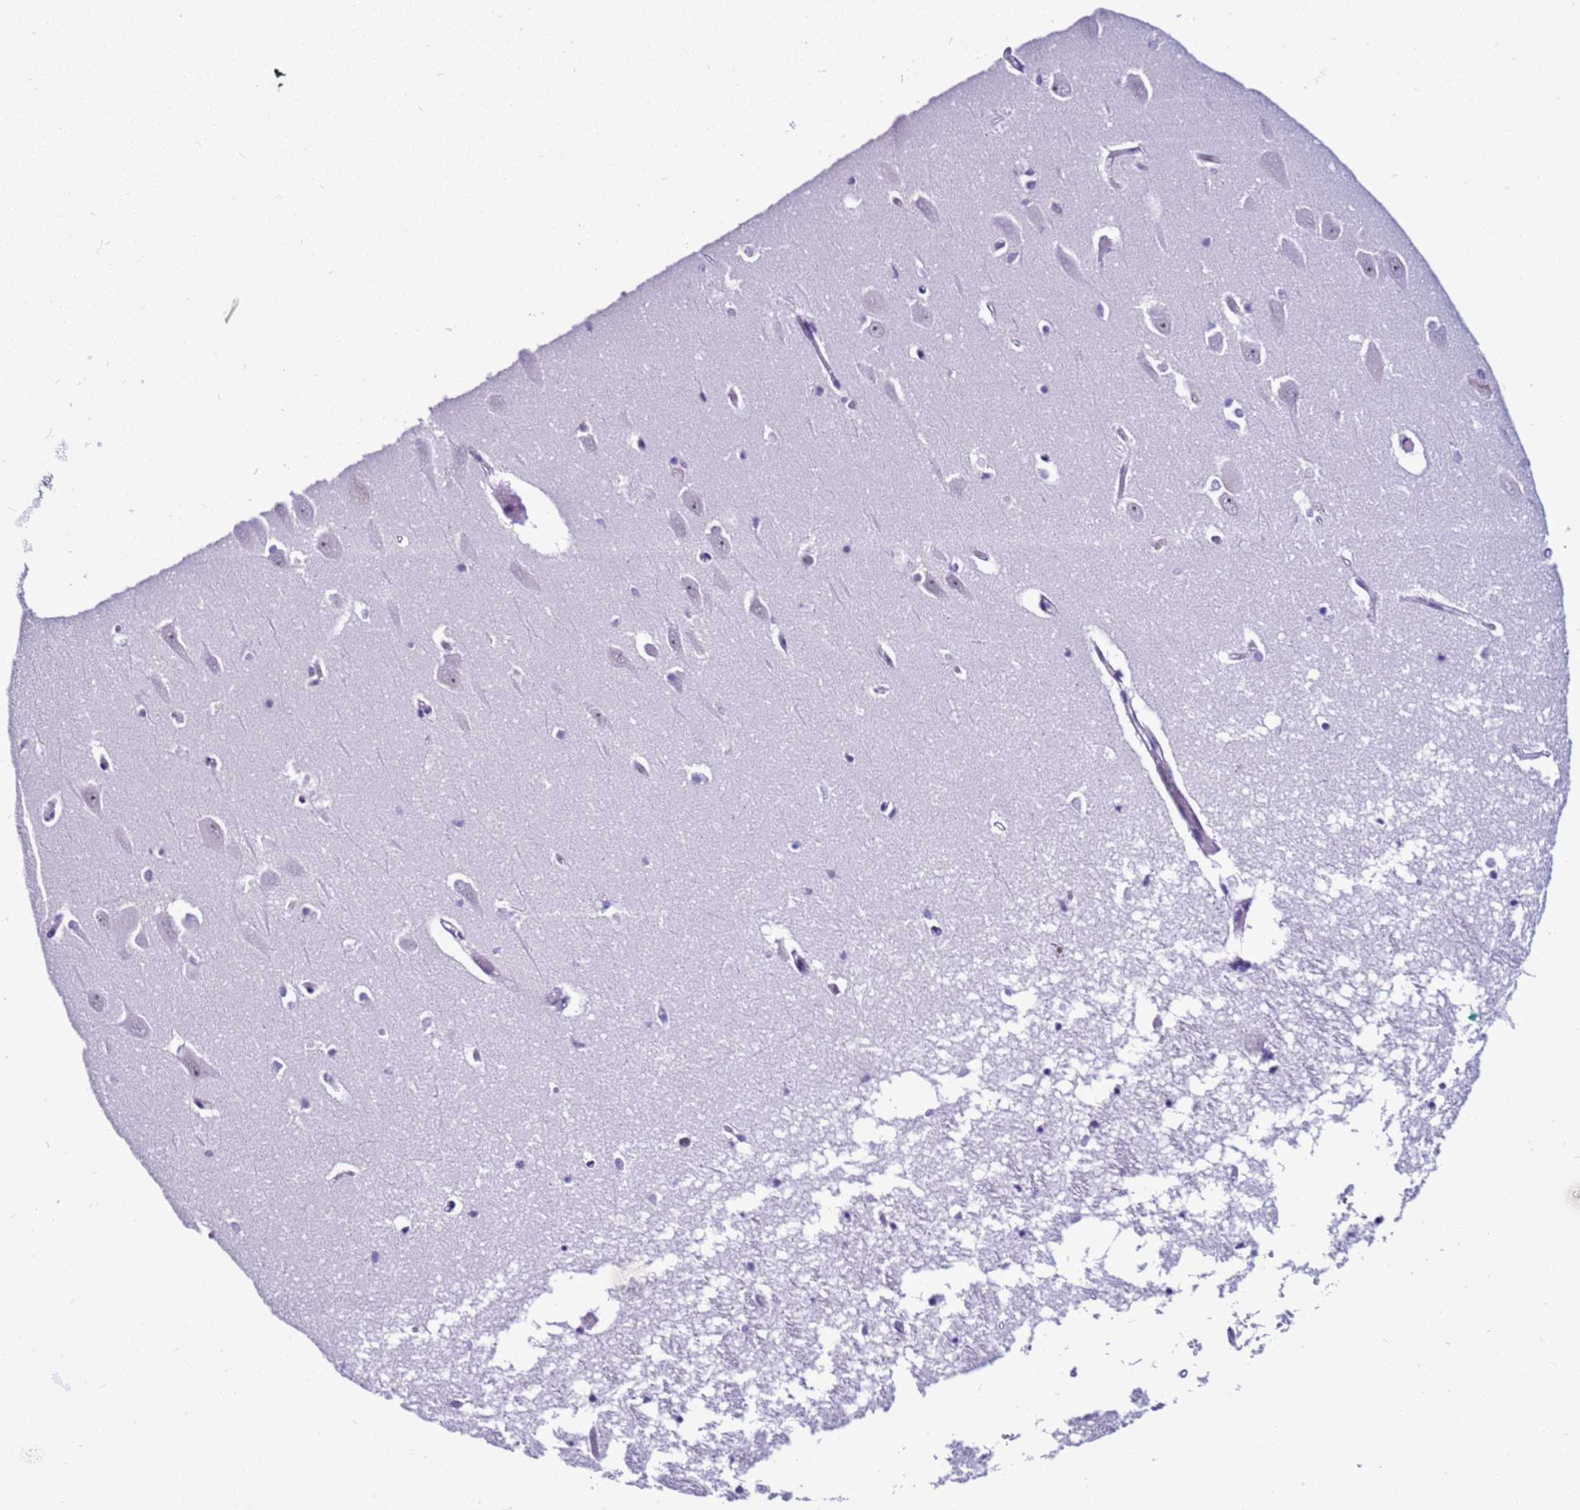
{"staining": {"intensity": "negative", "quantity": "none", "location": "none"}, "tissue": "hippocampus", "cell_type": "Glial cells", "image_type": "normal", "snomed": [{"axis": "morphology", "description": "Normal tissue, NOS"}, {"axis": "topography", "description": "Hippocampus"}], "caption": "High power microscopy image of an IHC photomicrograph of benign hippocampus, revealing no significant staining in glial cells. (Immunohistochemistry (ihc), brightfield microscopy, high magnification).", "gene": "DHX15", "patient": {"sex": "male", "age": 70}}